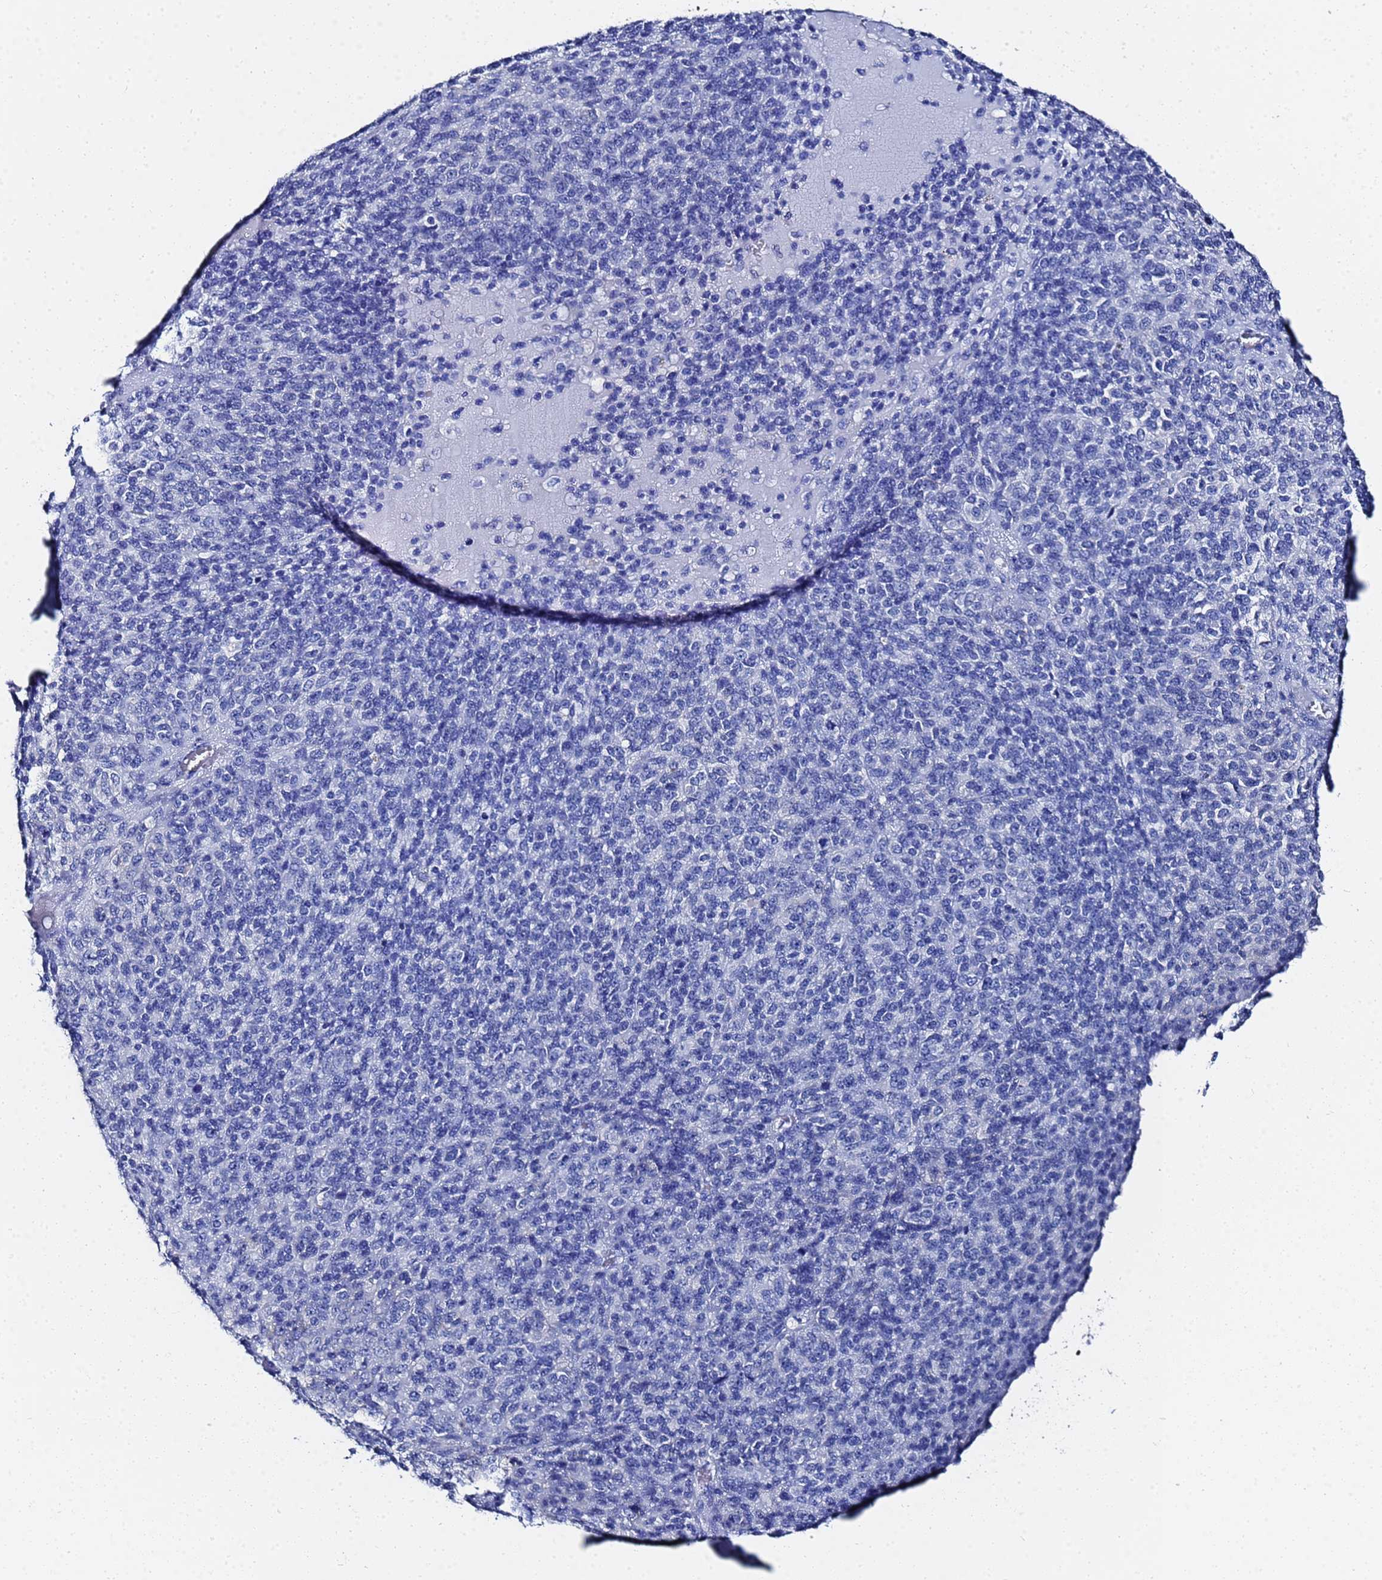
{"staining": {"intensity": "negative", "quantity": "none", "location": "none"}, "tissue": "melanoma", "cell_type": "Tumor cells", "image_type": "cancer", "snomed": [{"axis": "morphology", "description": "Malignant melanoma, Metastatic site"}, {"axis": "topography", "description": "Brain"}], "caption": "Immunohistochemistry micrograph of human melanoma stained for a protein (brown), which reveals no staining in tumor cells.", "gene": "GGT1", "patient": {"sex": "female", "age": 56}}